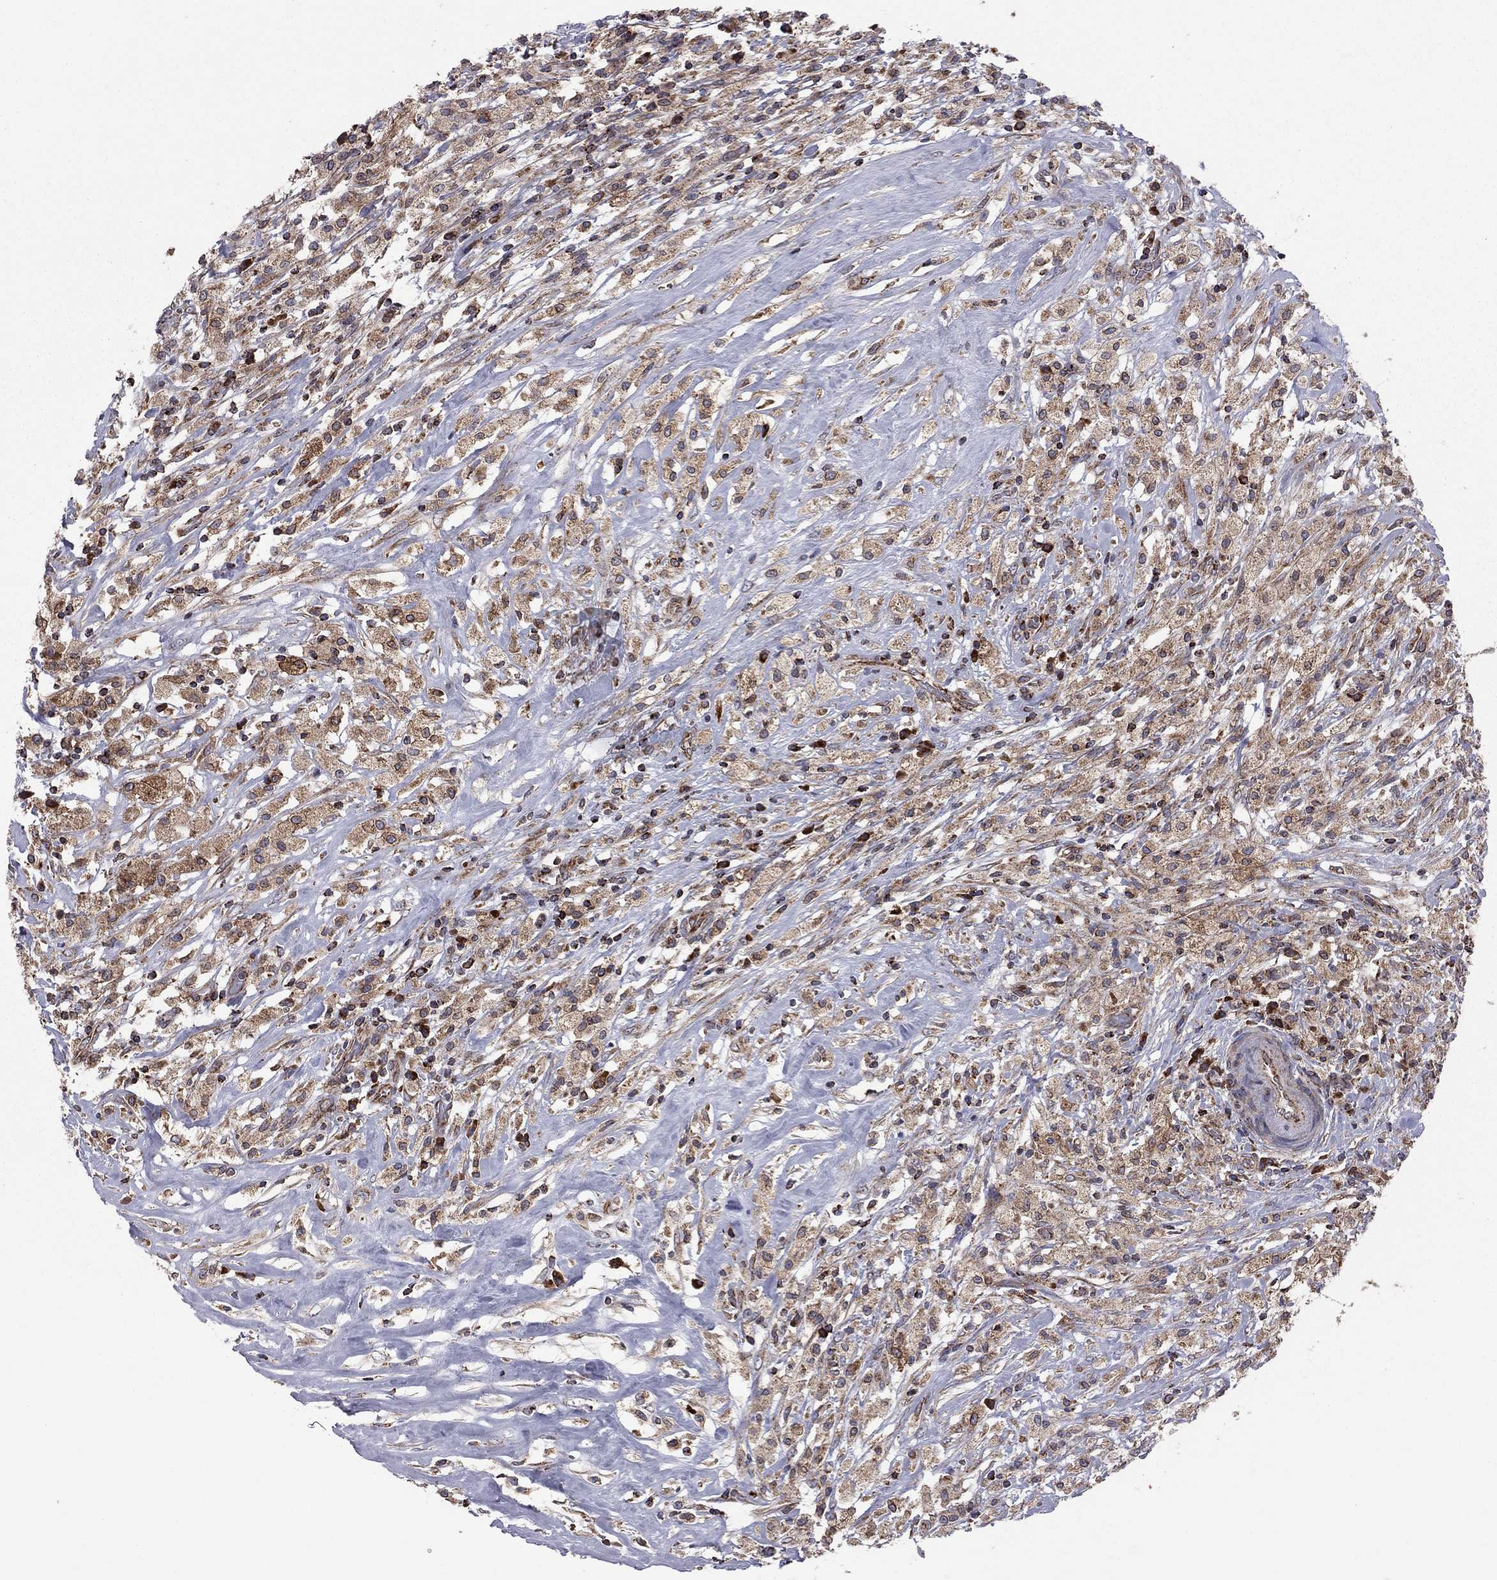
{"staining": {"intensity": "moderate", "quantity": ">75%", "location": "cytoplasmic/membranous"}, "tissue": "testis cancer", "cell_type": "Tumor cells", "image_type": "cancer", "snomed": [{"axis": "morphology", "description": "Necrosis, NOS"}, {"axis": "morphology", "description": "Carcinoma, Embryonal, NOS"}, {"axis": "topography", "description": "Testis"}], "caption": "Brown immunohistochemical staining in testis embryonal carcinoma reveals moderate cytoplasmic/membranous expression in approximately >75% of tumor cells. Immunohistochemistry stains the protein in brown and the nuclei are stained blue.", "gene": "CLPTM1", "patient": {"sex": "male", "age": 19}}